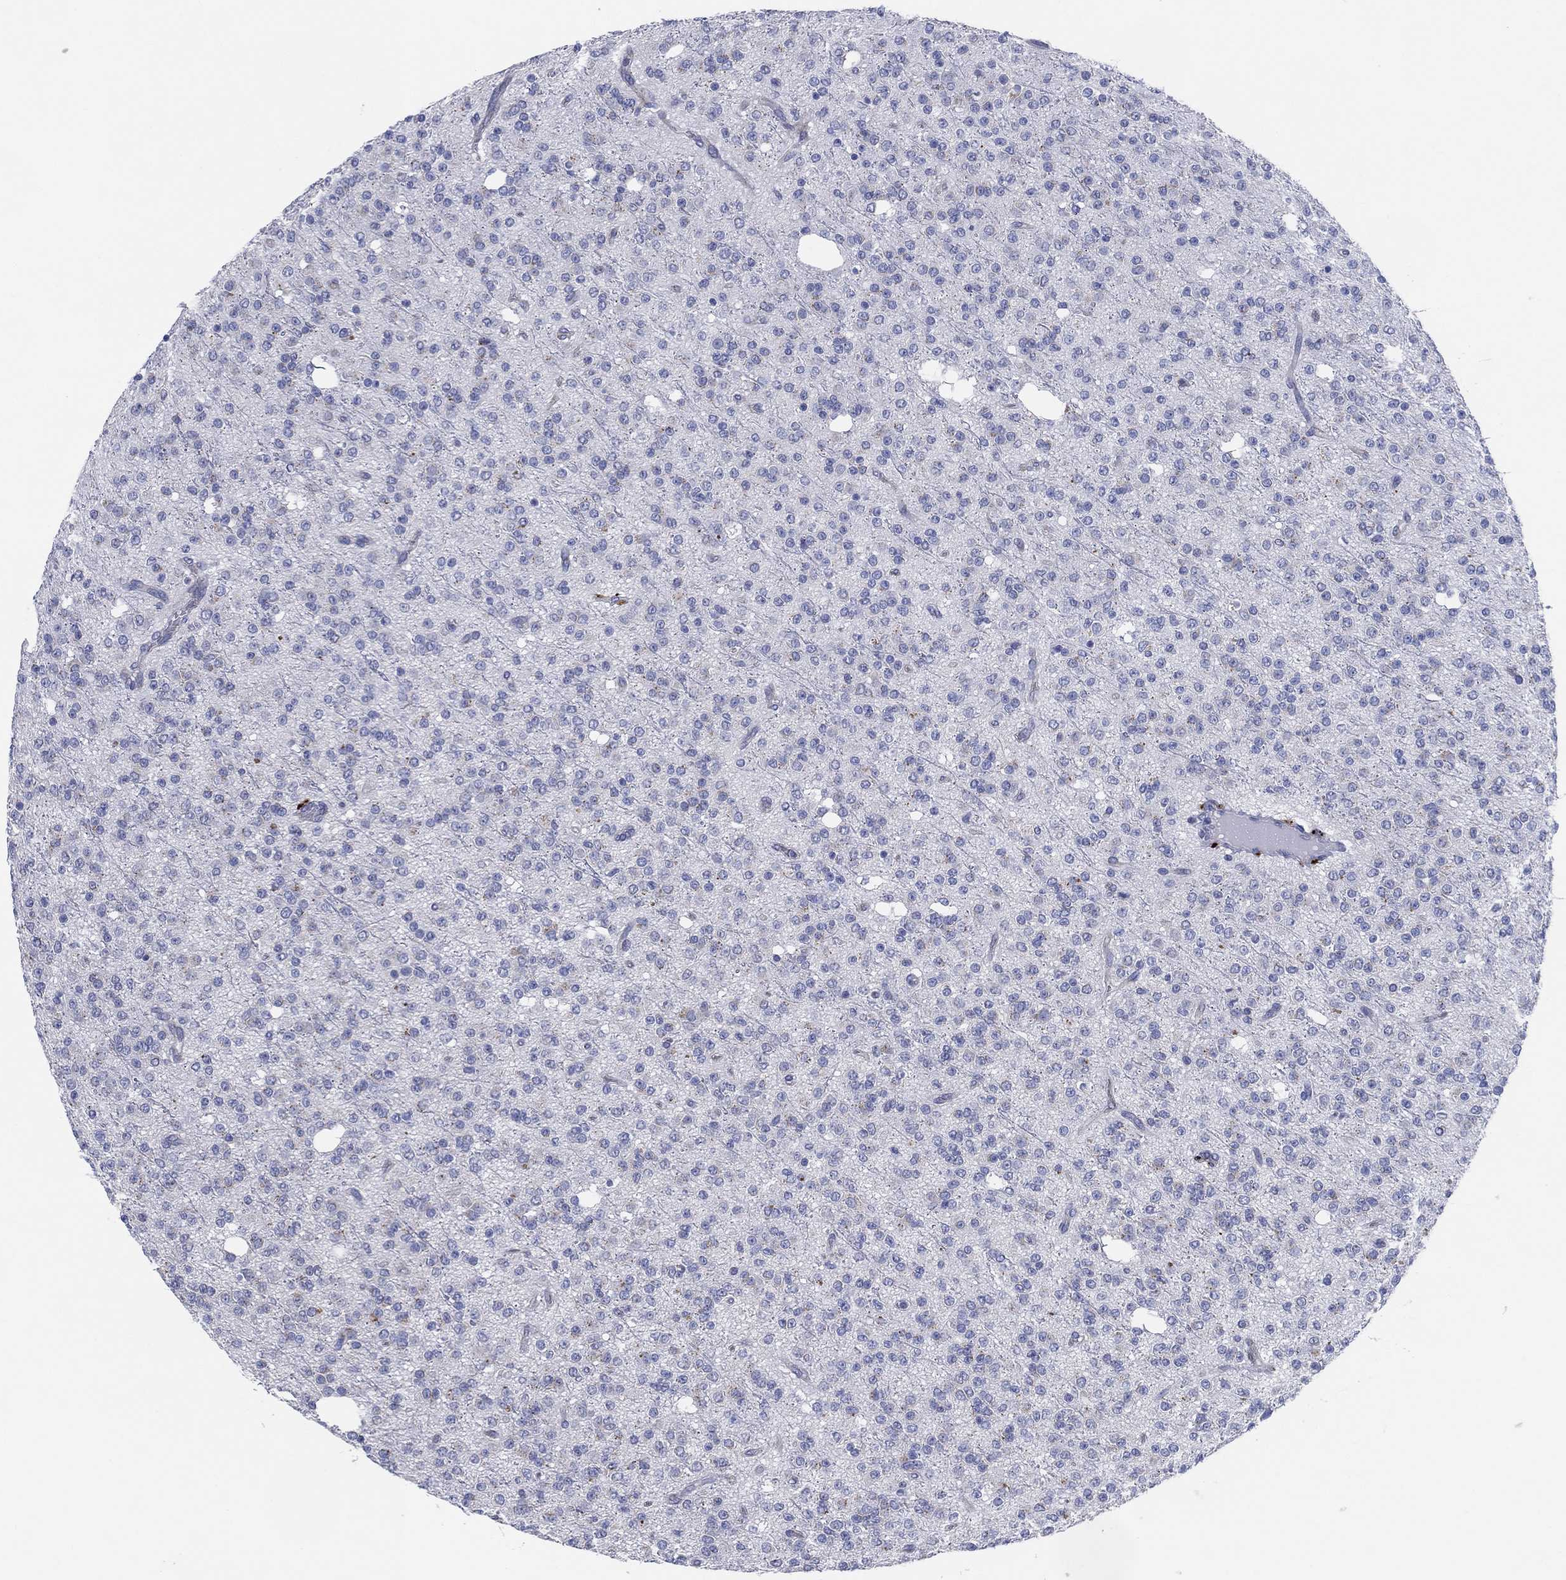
{"staining": {"intensity": "negative", "quantity": "none", "location": "none"}, "tissue": "glioma", "cell_type": "Tumor cells", "image_type": "cancer", "snomed": [{"axis": "morphology", "description": "Glioma, malignant, Low grade"}, {"axis": "topography", "description": "Brain"}], "caption": "DAB immunohistochemical staining of malignant glioma (low-grade) demonstrates no significant staining in tumor cells. (Stains: DAB immunohistochemistry (IHC) with hematoxylin counter stain, Microscopy: brightfield microscopy at high magnification).", "gene": "GALNS", "patient": {"sex": "male", "age": 27}}